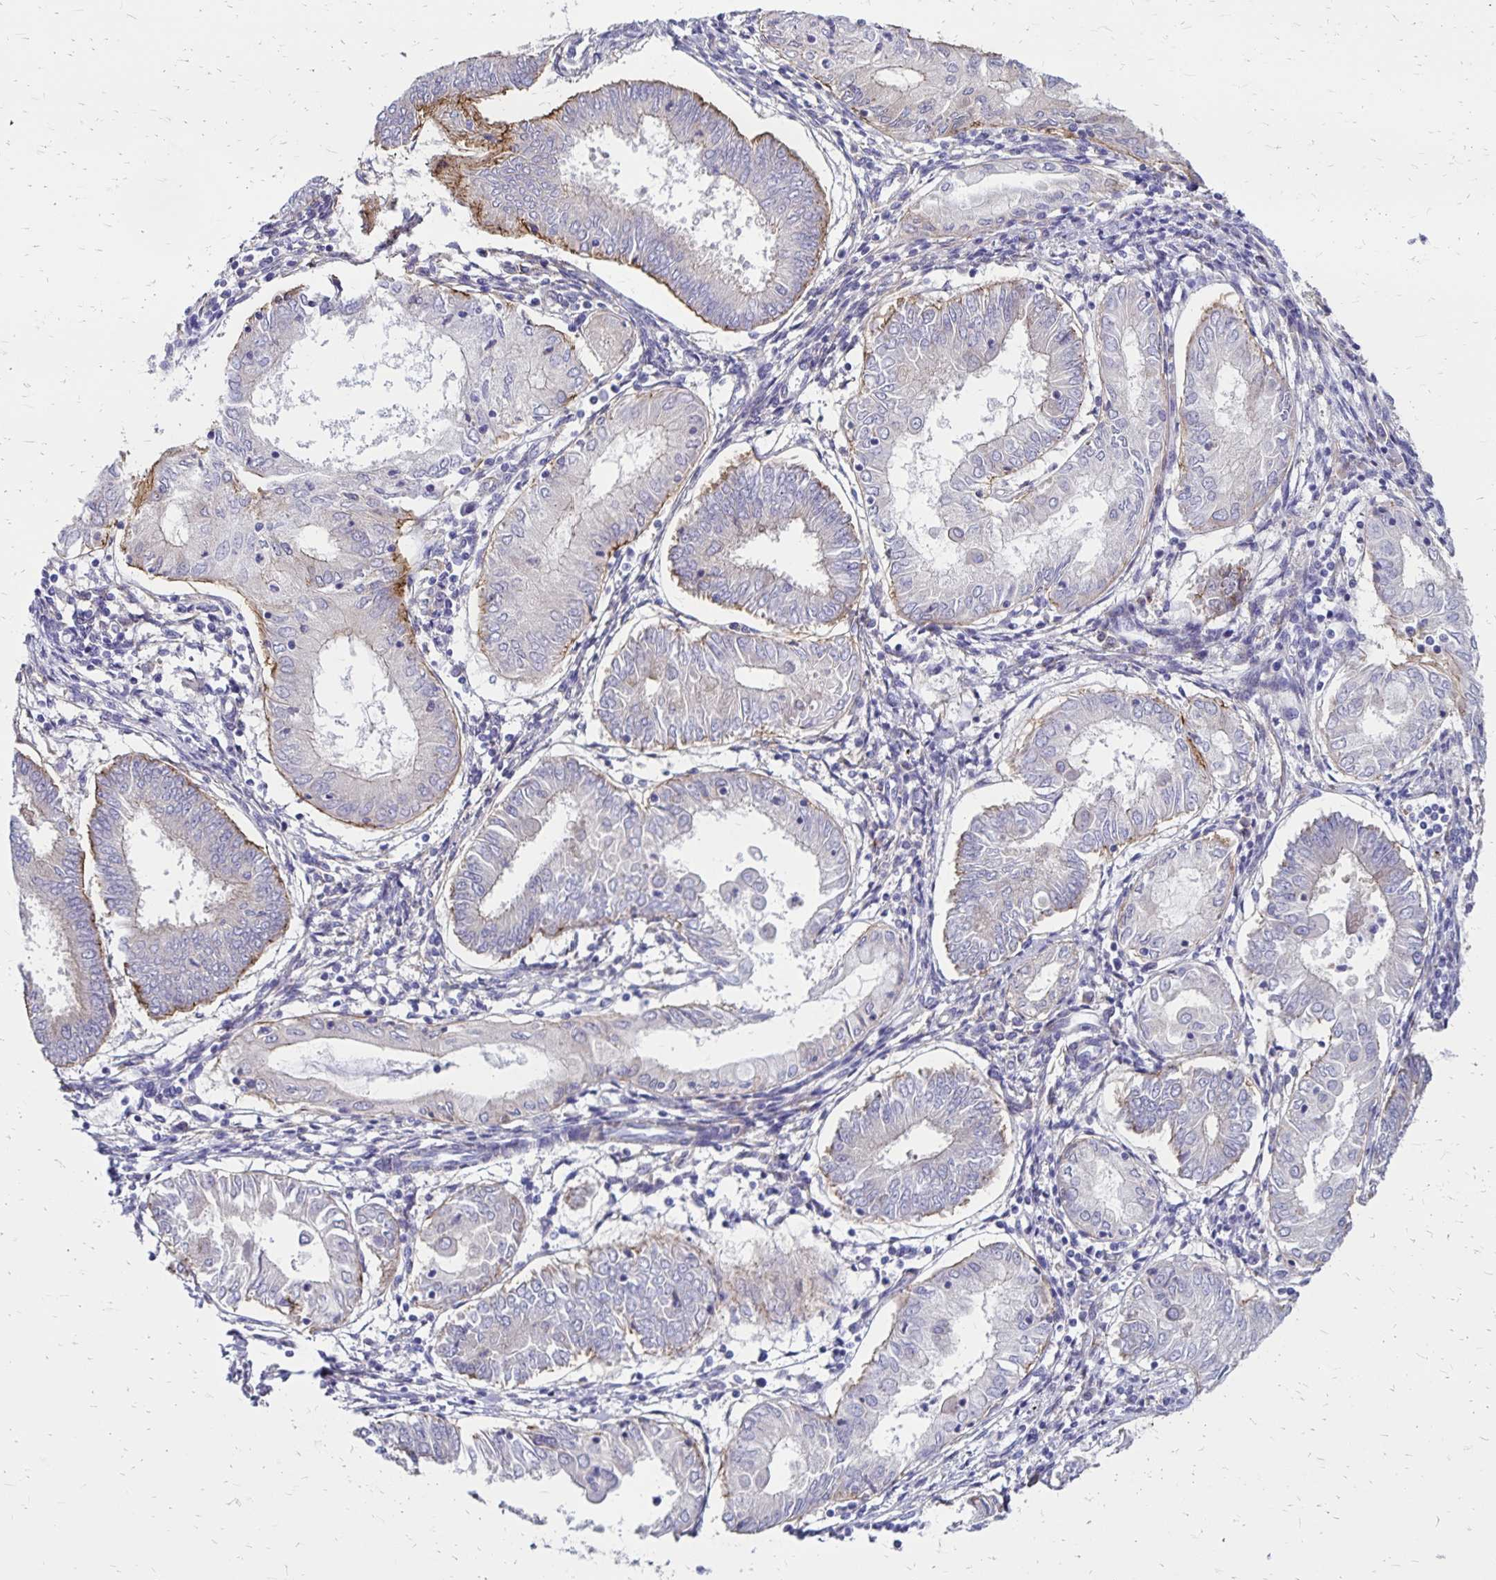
{"staining": {"intensity": "weak", "quantity": "<25%", "location": "cytoplasmic/membranous"}, "tissue": "endometrial cancer", "cell_type": "Tumor cells", "image_type": "cancer", "snomed": [{"axis": "morphology", "description": "Adenocarcinoma, NOS"}, {"axis": "topography", "description": "Endometrium"}], "caption": "Immunohistochemistry photomicrograph of neoplastic tissue: human endometrial adenocarcinoma stained with DAB displays no significant protein expression in tumor cells.", "gene": "TNS3", "patient": {"sex": "female", "age": 68}}